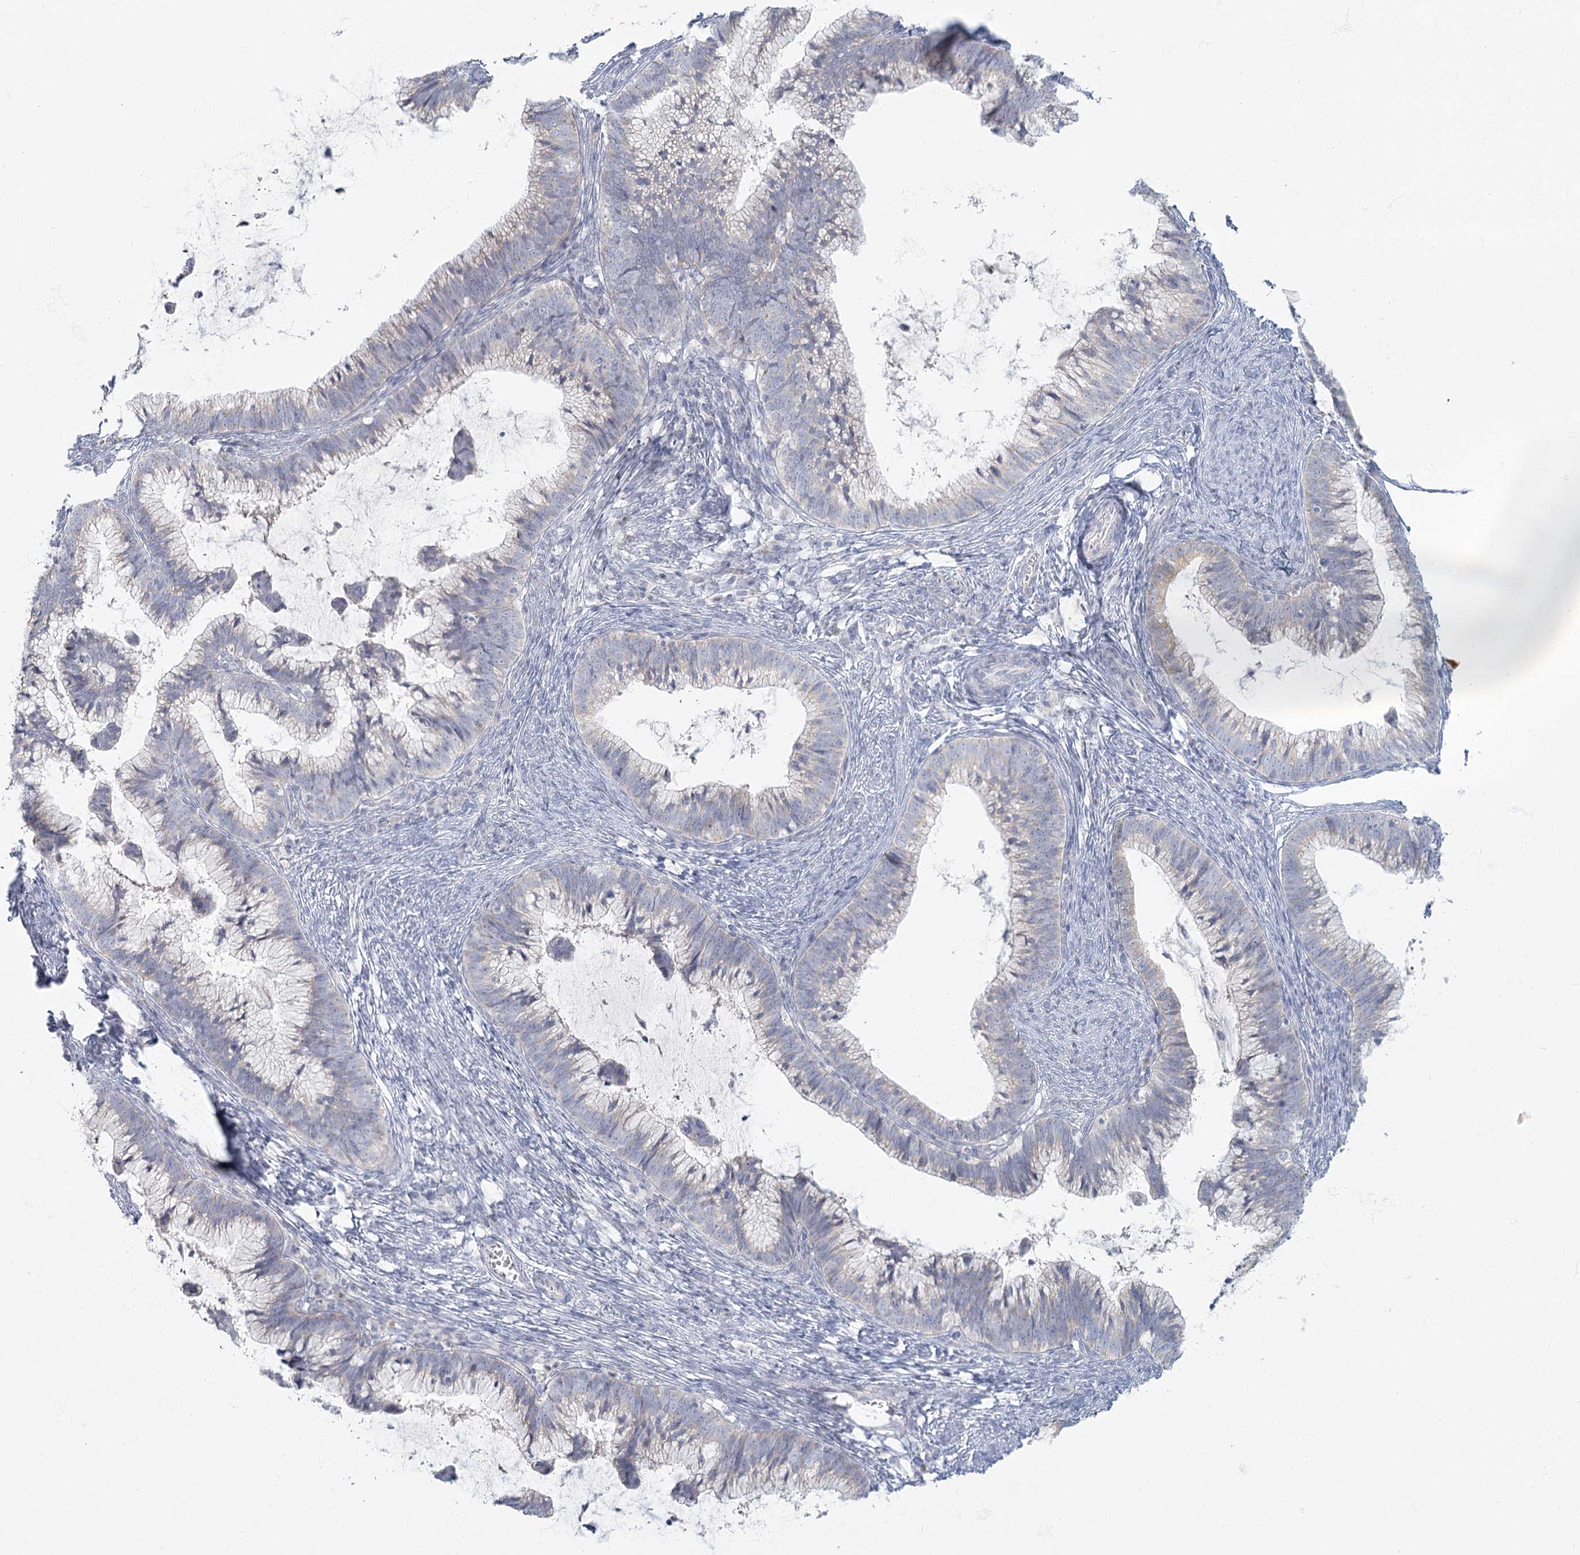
{"staining": {"intensity": "negative", "quantity": "none", "location": "none"}, "tissue": "cervical cancer", "cell_type": "Tumor cells", "image_type": "cancer", "snomed": [{"axis": "morphology", "description": "Adenocarcinoma, NOS"}, {"axis": "topography", "description": "Cervix"}], "caption": "This is an immunohistochemistry image of human cervical cancer (adenocarcinoma). There is no expression in tumor cells.", "gene": "FAM110C", "patient": {"sex": "female", "age": 36}}